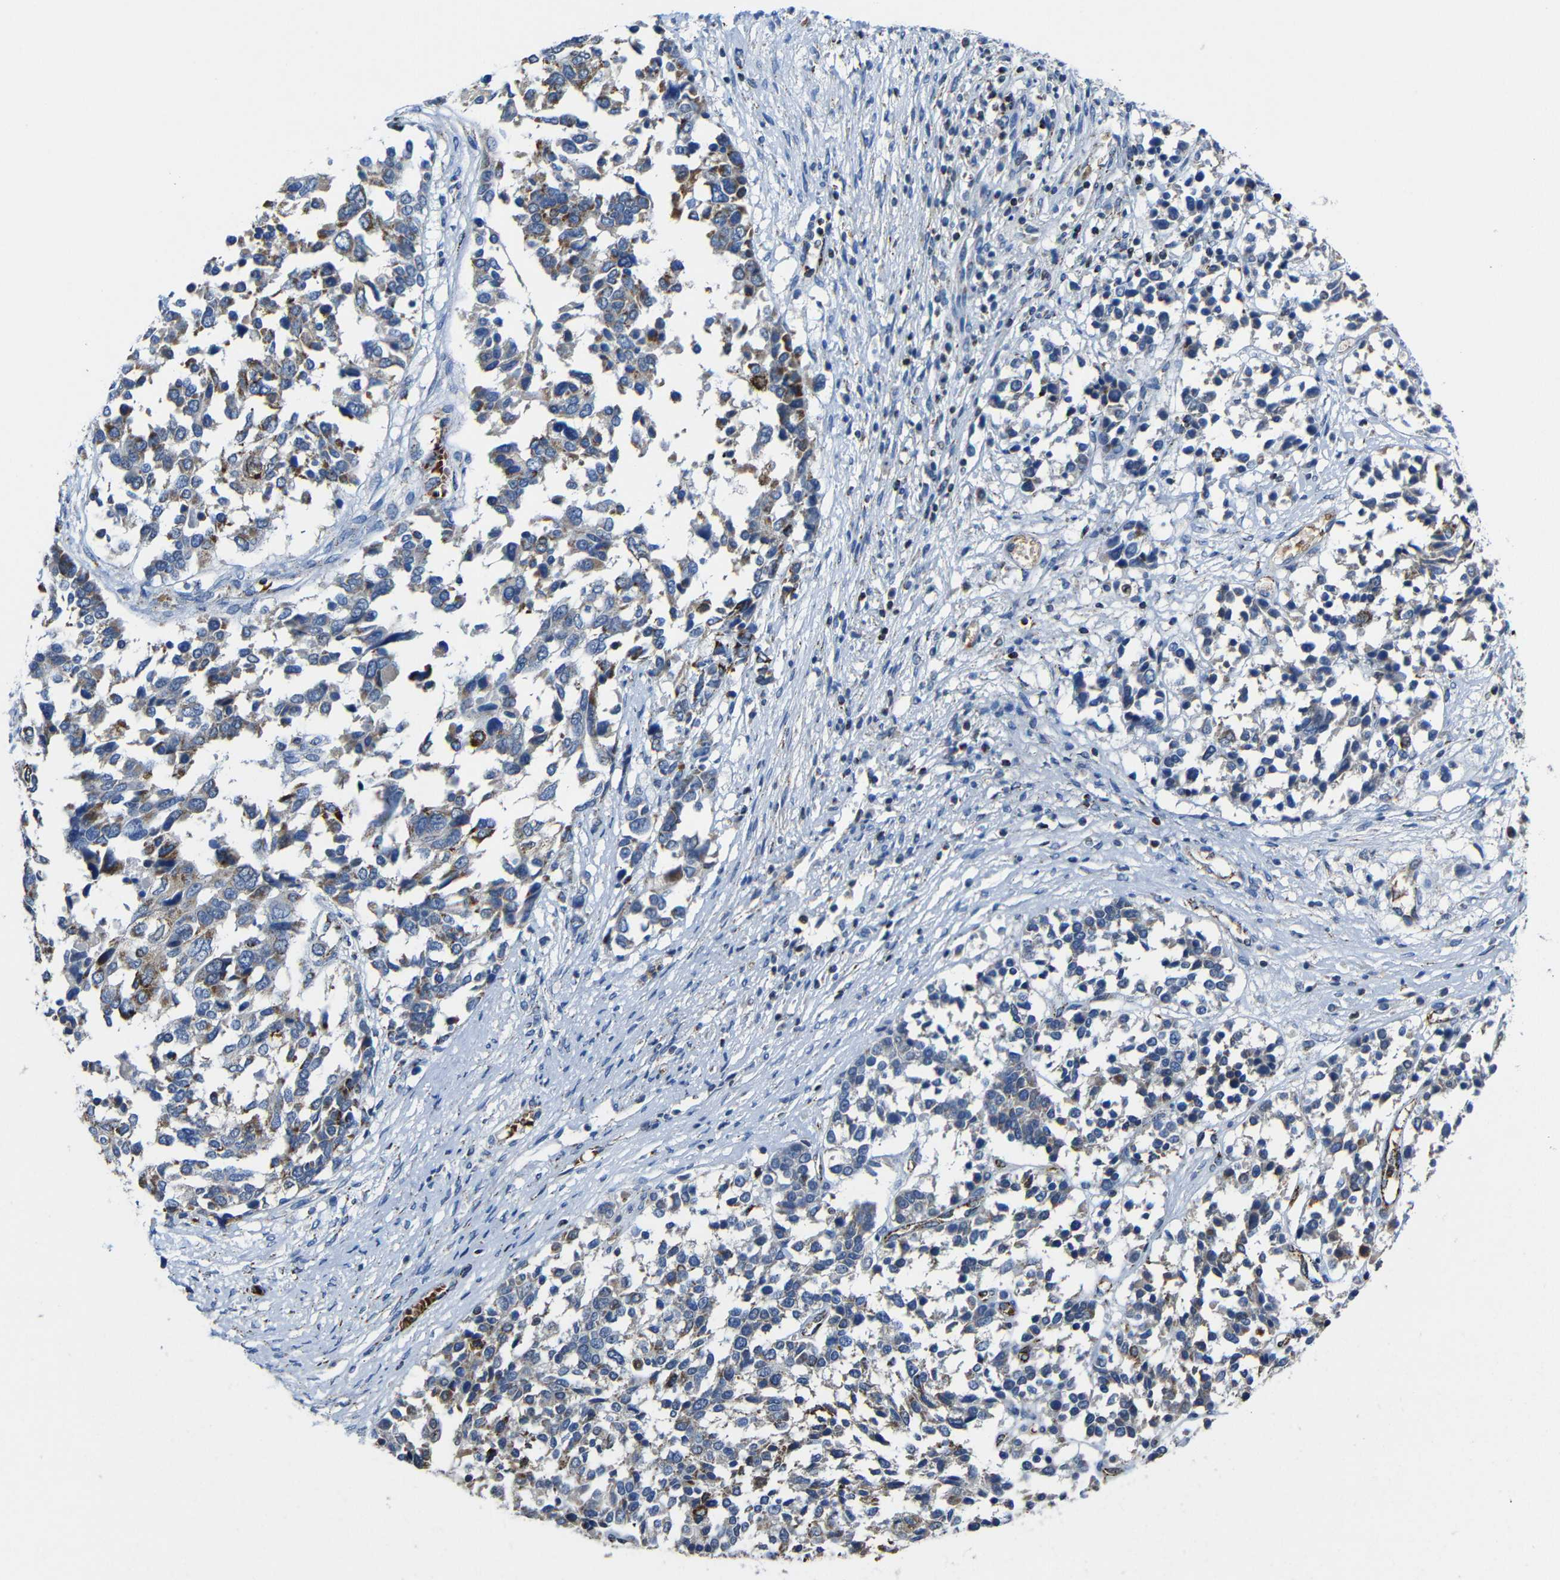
{"staining": {"intensity": "weak", "quantity": "<25%", "location": "cytoplasmic/membranous"}, "tissue": "ovarian cancer", "cell_type": "Tumor cells", "image_type": "cancer", "snomed": [{"axis": "morphology", "description": "Cystadenocarcinoma, serous, NOS"}, {"axis": "topography", "description": "Ovary"}], "caption": "An IHC micrograph of serous cystadenocarcinoma (ovarian) is shown. There is no staining in tumor cells of serous cystadenocarcinoma (ovarian).", "gene": "CA5B", "patient": {"sex": "female", "age": 44}}